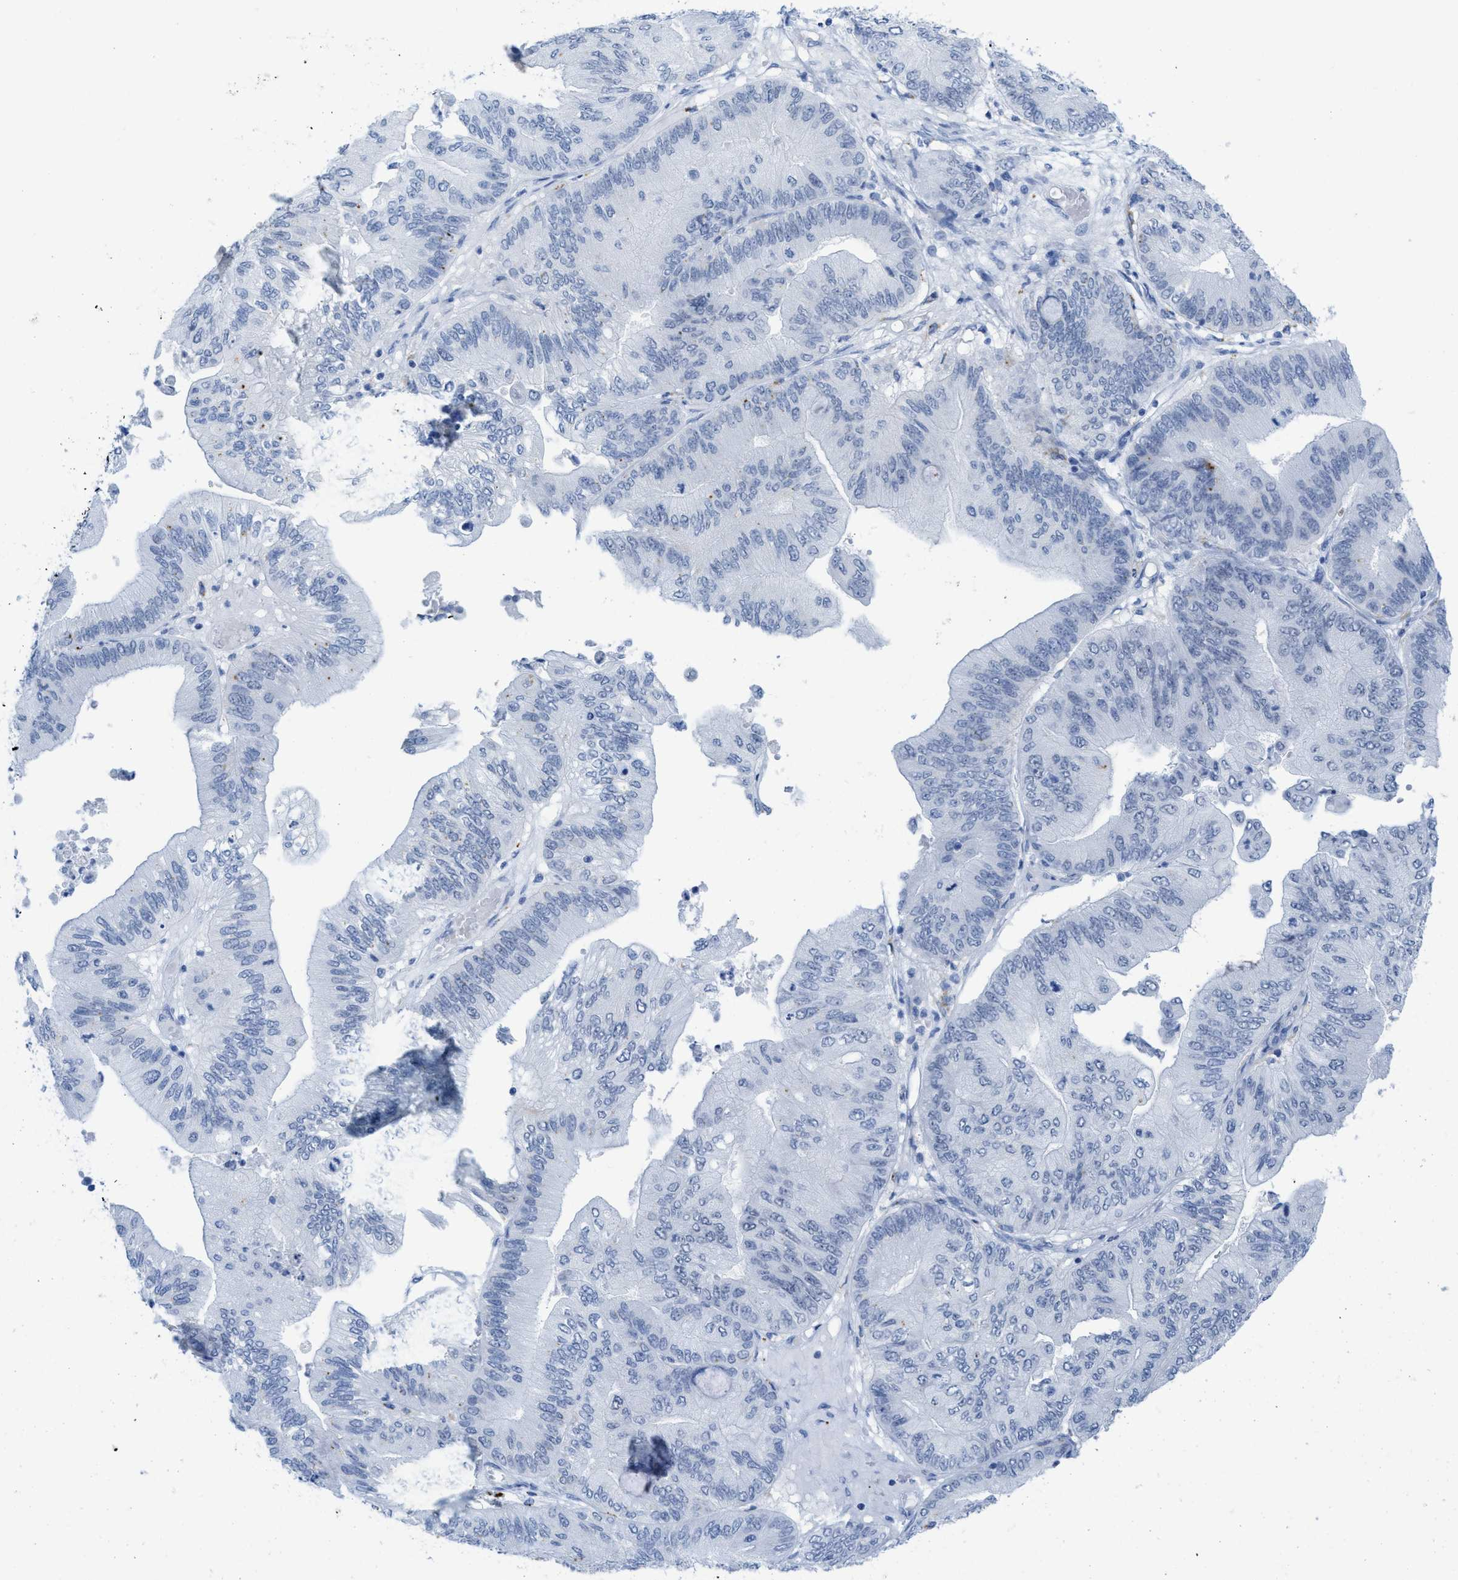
{"staining": {"intensity": "negative", "quantity": "none", "location": "none"}, "tissue": "ovarian cancer", "cell_type": "Tumor cells", "image_type": "cancer", "snomed": [{"axis": "morphology", "description": "Cystadenocarcinoma, mucinous, NOS"}, {"axis": "topography", "description": "Ovary"}], "caption": "Tumor cells show no significant protein expression in ovarian cancer.", "gene": "WDR4", "patient": {"sex": "female", "age": 61}}